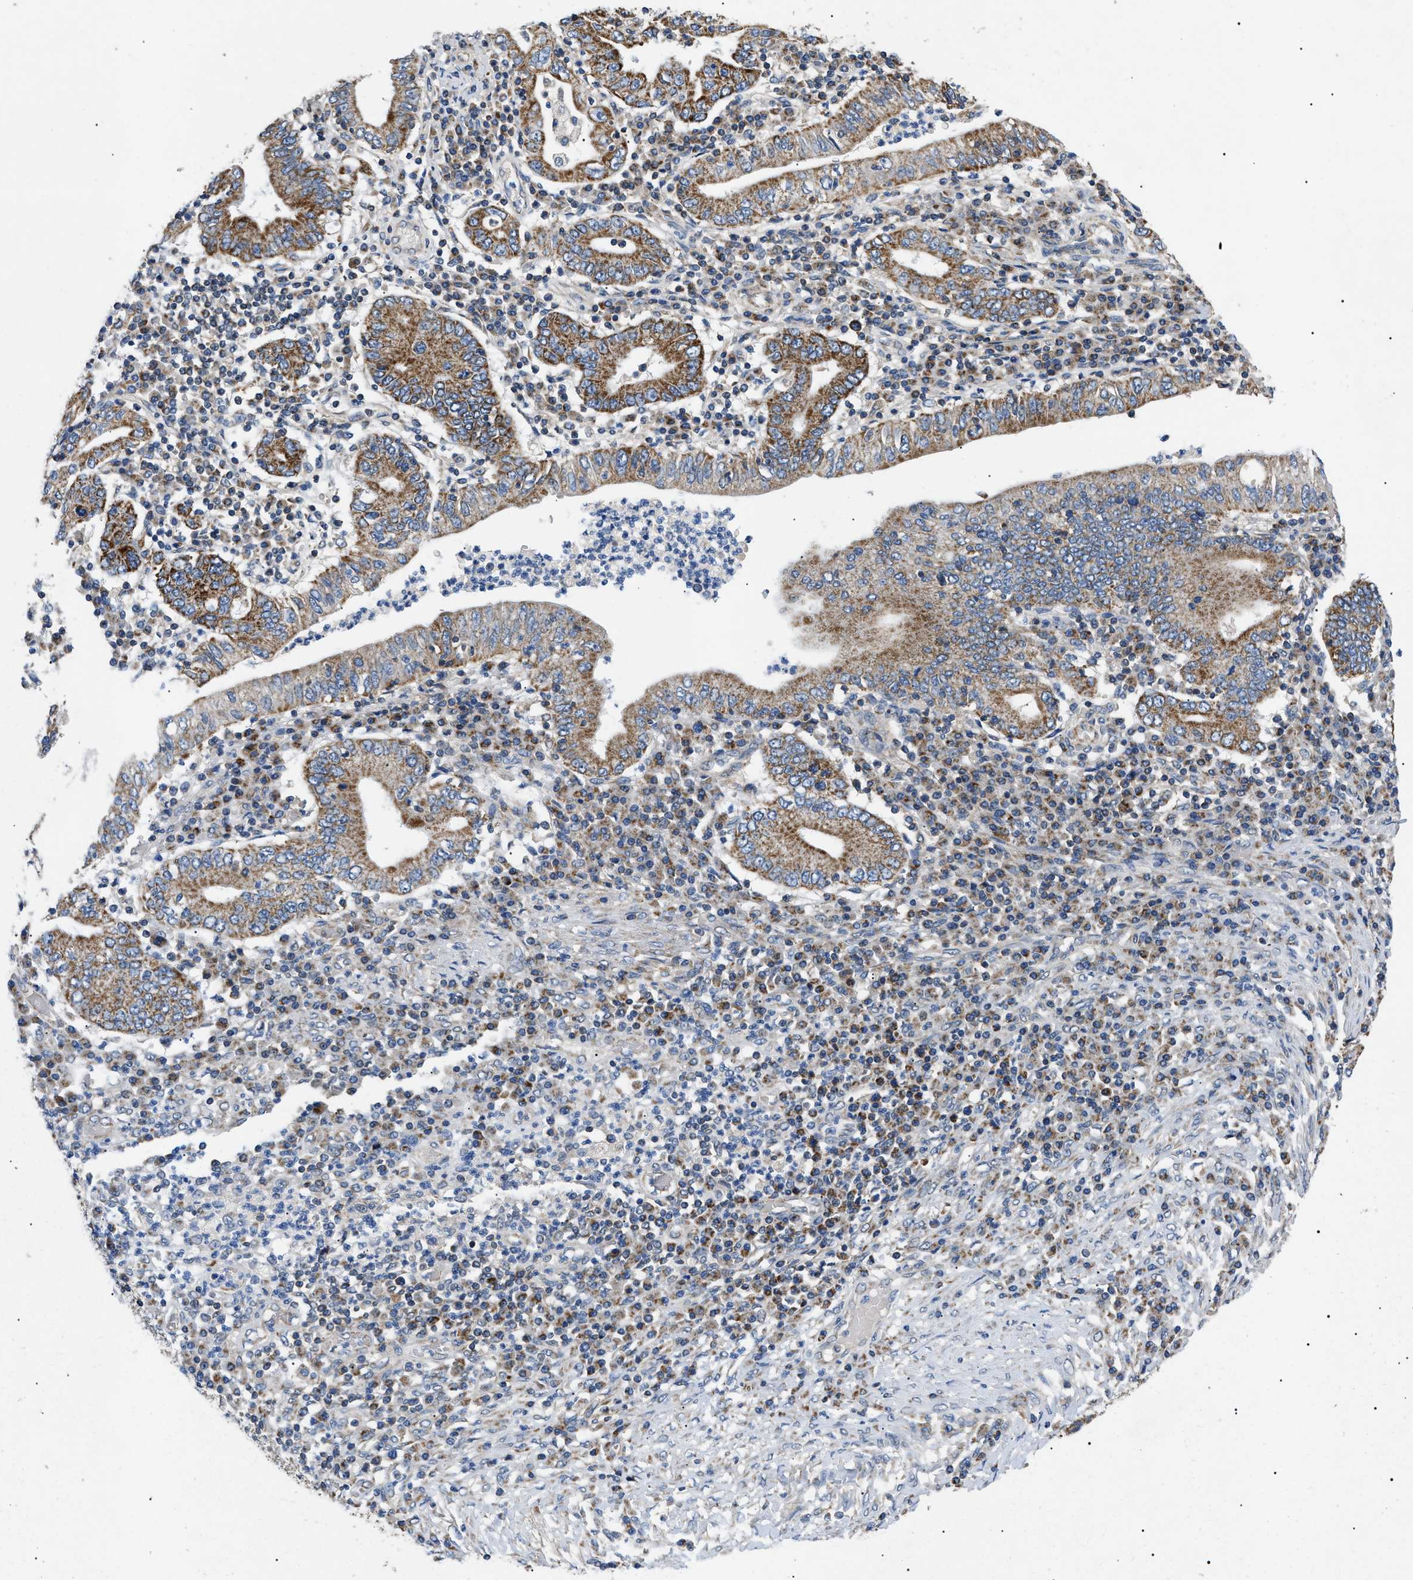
{"staining": {"intensity": "moderate", "quantity": ">75%", "location": "cytoplasmic/membranous"}, "tissue": "stomach cancer", "cell_type": "Tumor cells", "image_type": "cancer", "snomed": [{"axis": "morphology", "description": "Normal tissue, NOS"}, {"axis": "morphology", "description": "Adenocarcinoma, NOS"}, {"axis": "topography", "description": "Esophagus"}, {"axis": "topography", "description": "Stomach, upper"}, {"axis": "topography", "description": "Peripheral nerve tissue"}], "caption": "Human stomach cancer (adenocarcinoma) stained for a protein (brown) displays moderate cytoplasmic/membranous positive positivity in approximately >75% of tumor cells.", "gene": "TOMM6", "patient": {"sex": "male", "age": 62}}